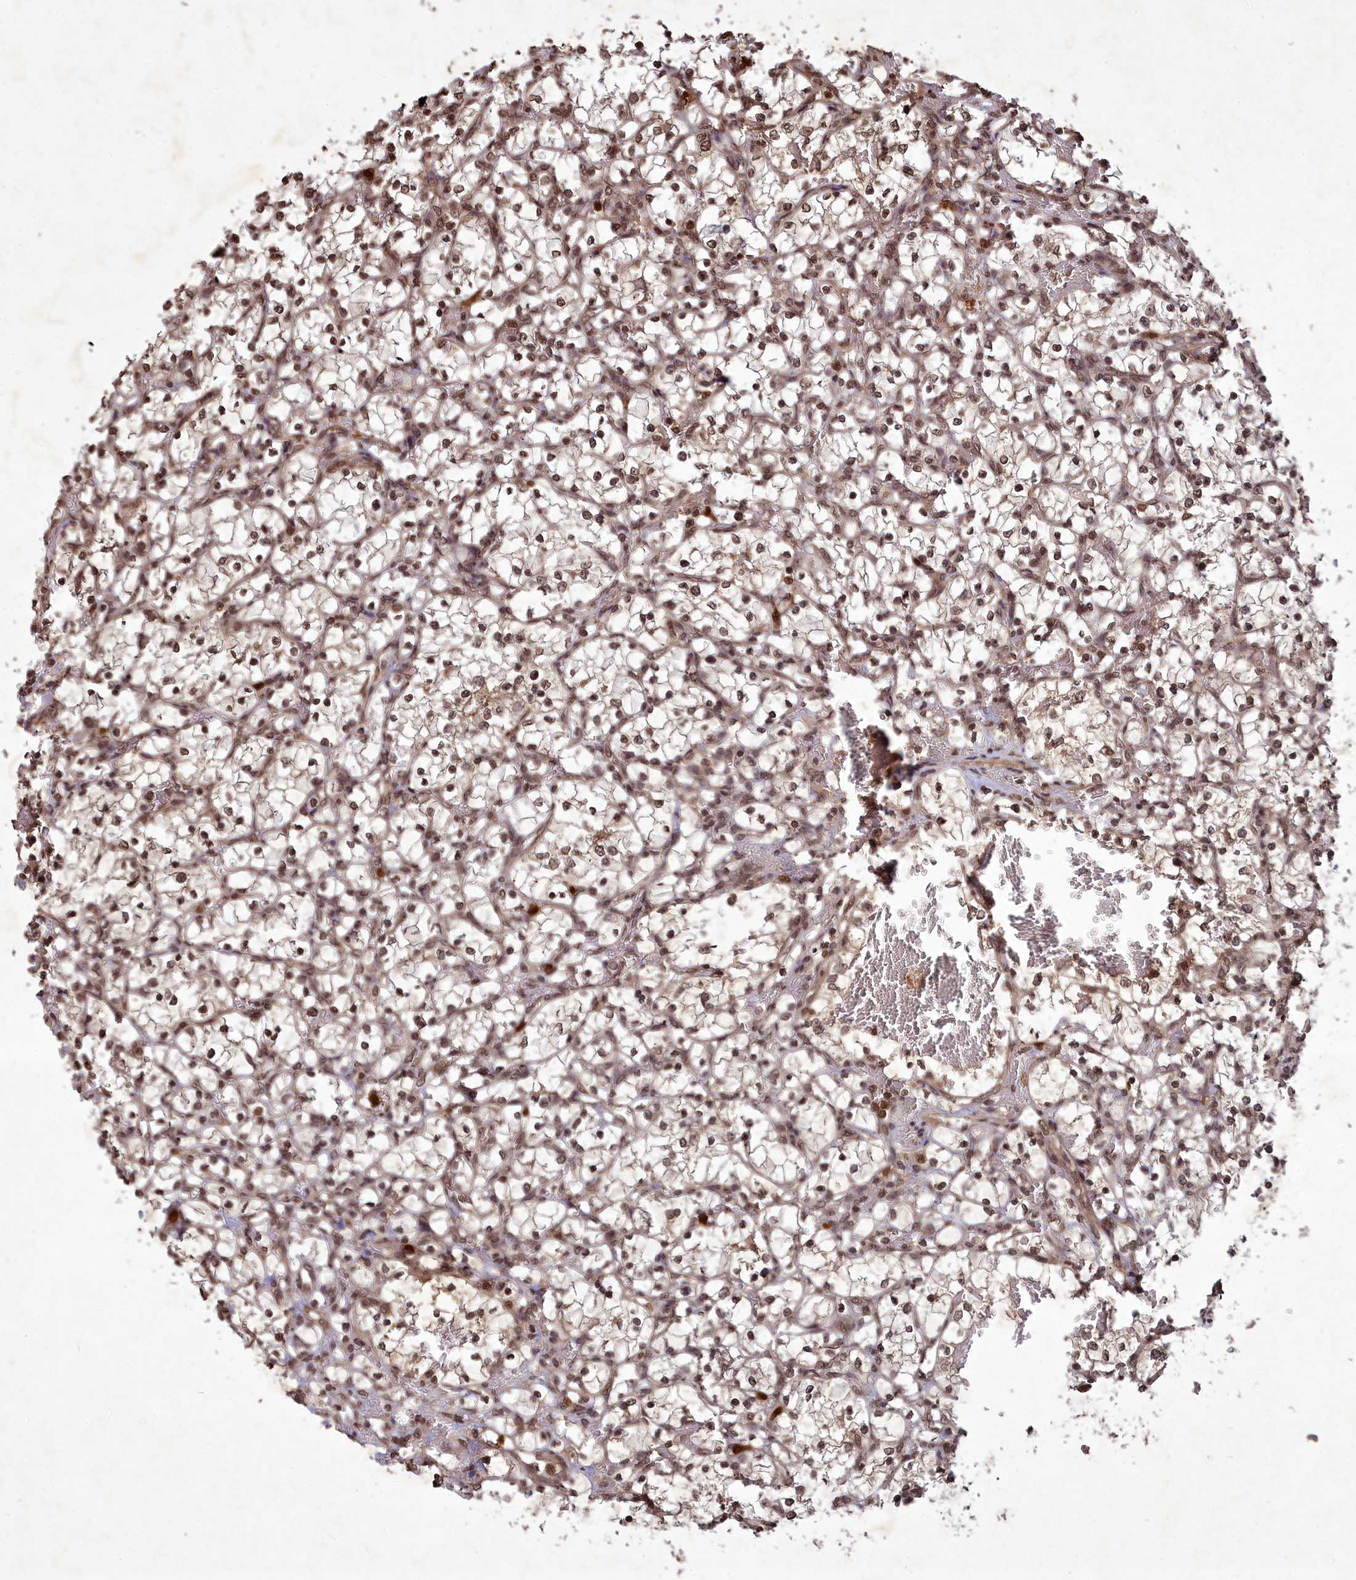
{"staining": {"intensity": "moderate", "quantity": ">75%", "location": "nuclear"}, "tissue": "renal cancer", "cell_type": "Tumor cells", "image_type": "cancer", "snomed": [{"axis": "morphology", "description": "Adenocarcinoma, NOS"}, {"axis": "topography", "description": "Kidney"}], "caption": "An image of renal adenocarcinoma stained for a protein displays moderate nuclear brown staining in tumor cells.", "gene": "SRMS", "patient": {"sex": "female", "age": 69}}